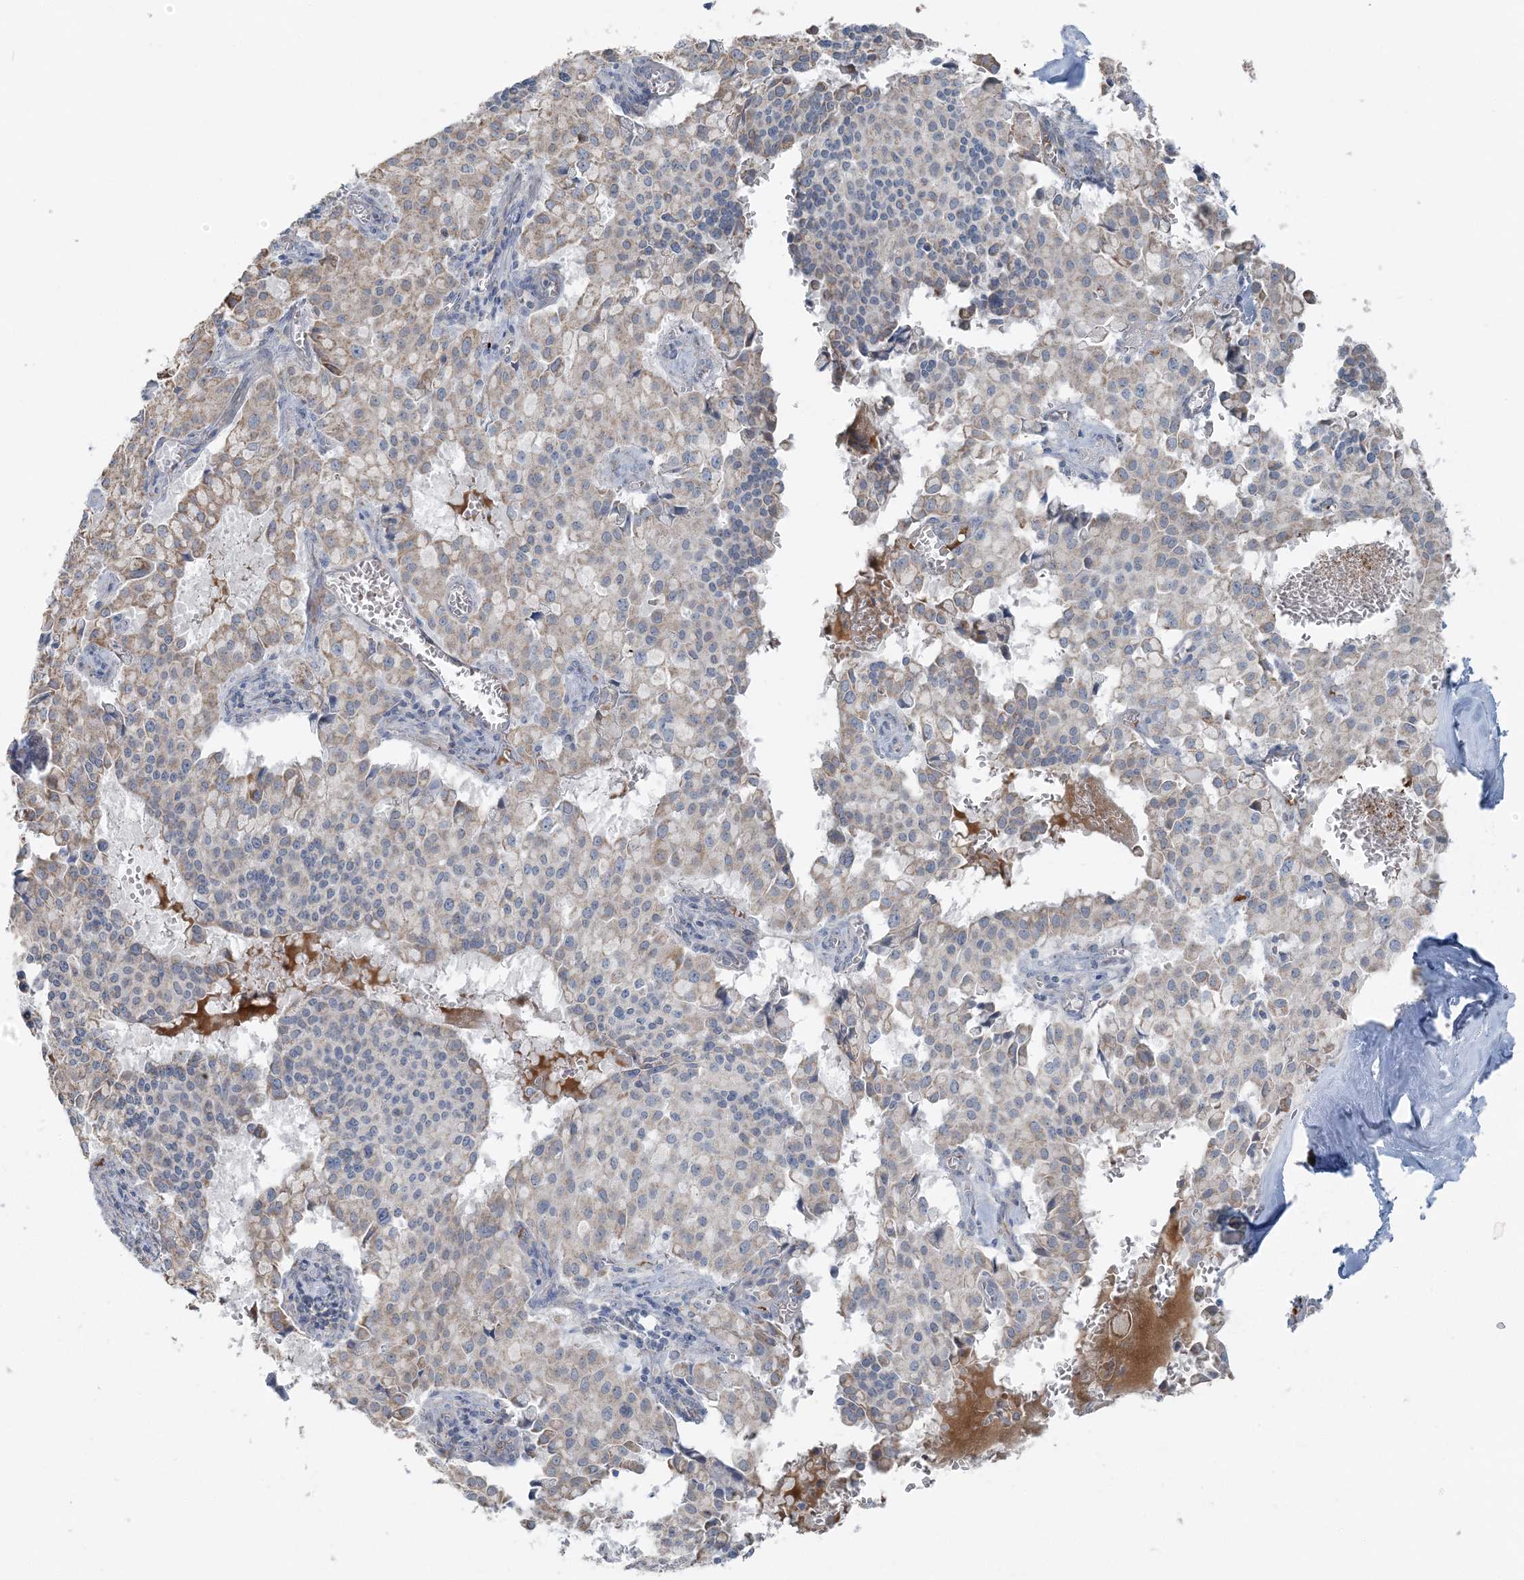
{"staining": {"intensity": "weak", "quantity": ">75%", "location": "cytoplasmic/membranous"}, "tissue": "pancreatic cancer", "cell_type": "Tumor cells", "image_type": "cancer", "snomed": [{"axis": "morphology", "description": "Adenocarcinoma, NOS"}, {"axis": "topography", "description": "Pancreas"}], "caption": "An immunohistochemistry (IHC) image of tumor tissue is shown. Protein staining in brown labels weak cytoplasmic/membranous positivity in pancreatic adenocarcinoma within tumor cells.", "gene": "SLC22A16", "patient": {"sex": "male", "age": 65}}